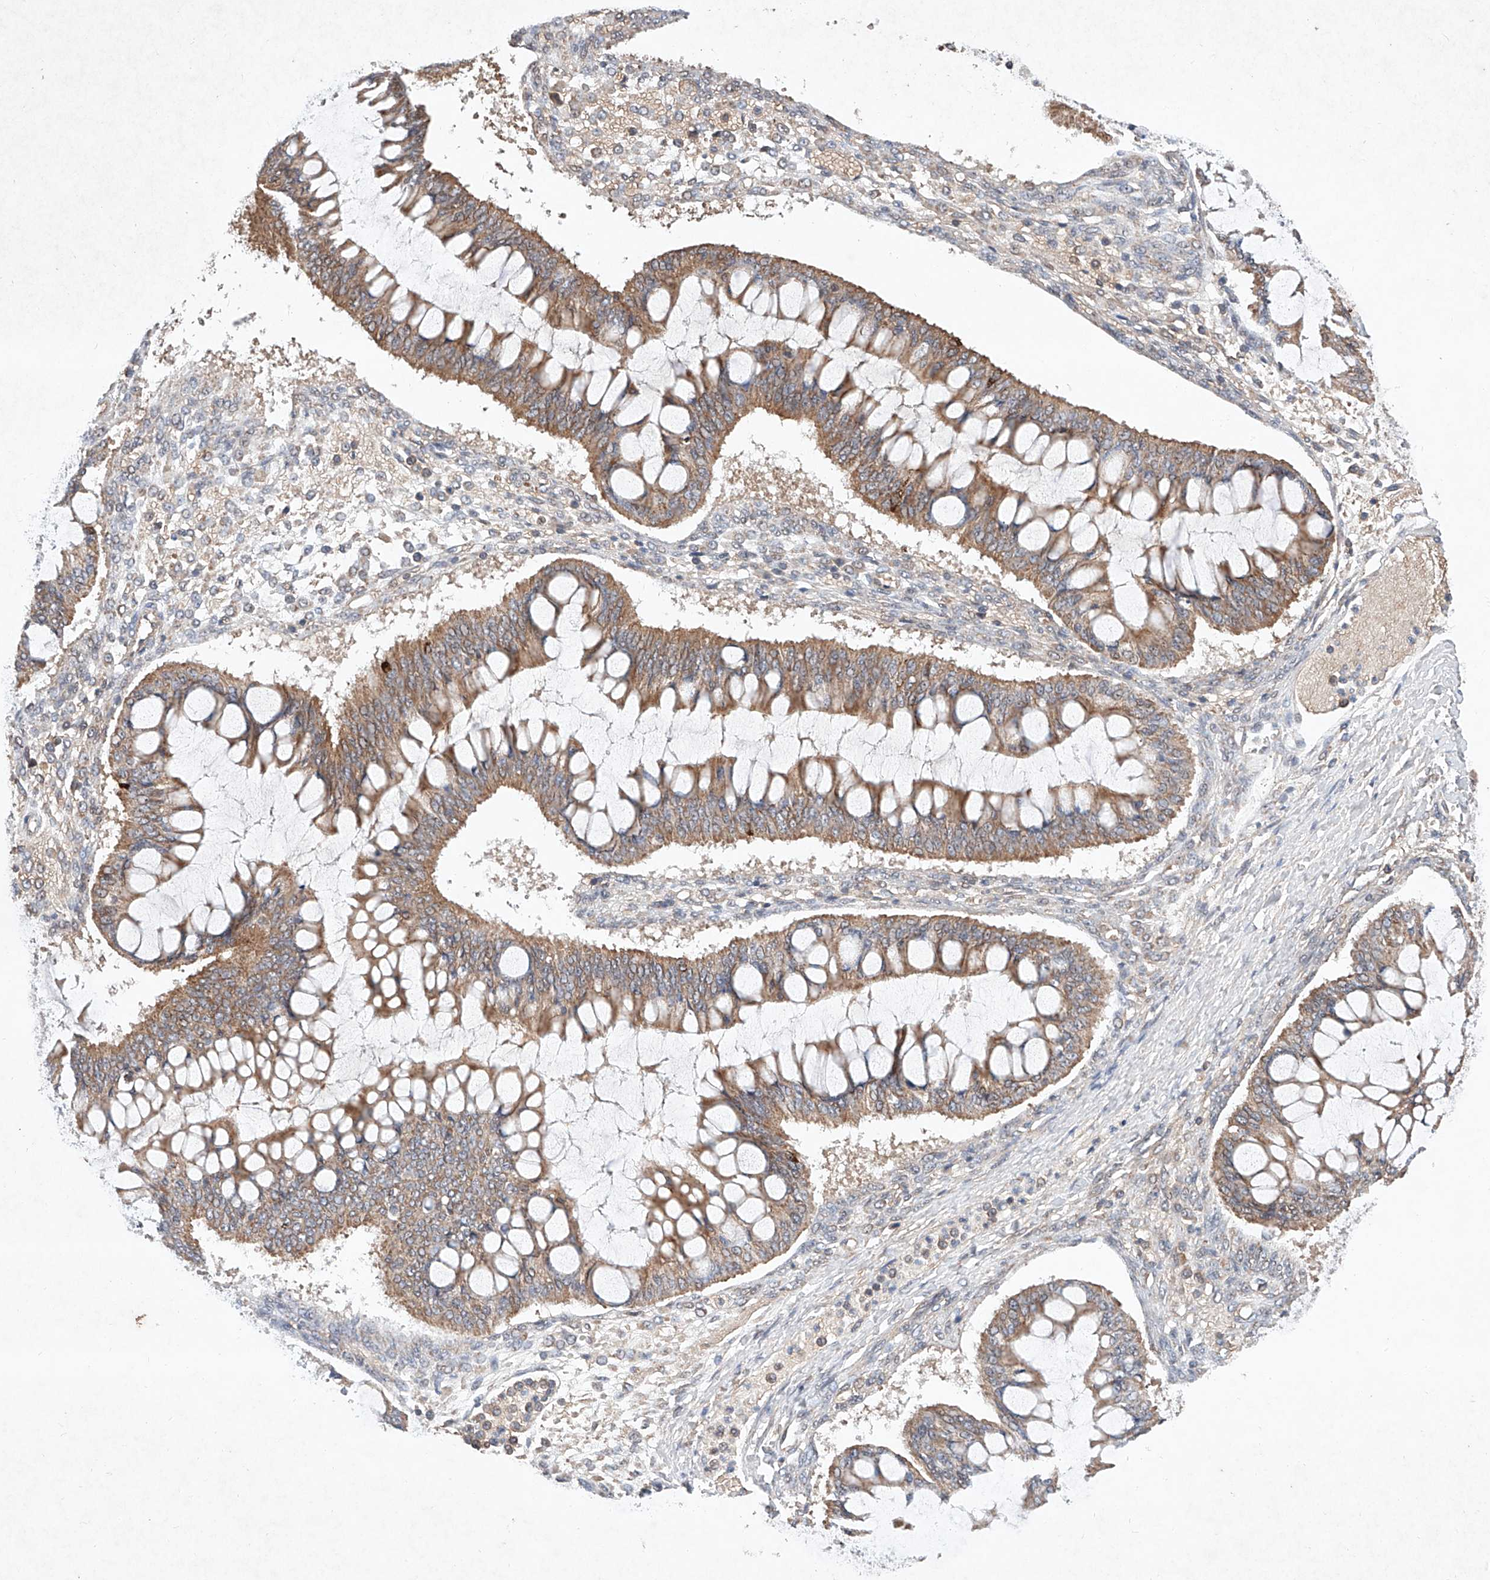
{"staining": {"intensity": "moderate", "quantity": ">75%", "location": "cytoplasmic/membranous"}, "tissue": "ovarian cancer", "cell_type": "Tumor cells", "image_type": "cancer", "snomed": [{"axis": "morphology", "description": "Cystadenocarcinoma, mucinous, NOS"}, {"axis": "topography", "description": "Ovary"}], "caption": "A high-resolution histopathology image shows immunohistochemistry staining of ovarian cancer (mucinous cystadenocarcinoma), which exhibits moderate cytoplasmic/membranous expression in approximately >75% of tumor cells.", "gene": "FASTK", "patient": {"sex": "female", "age": 73}}